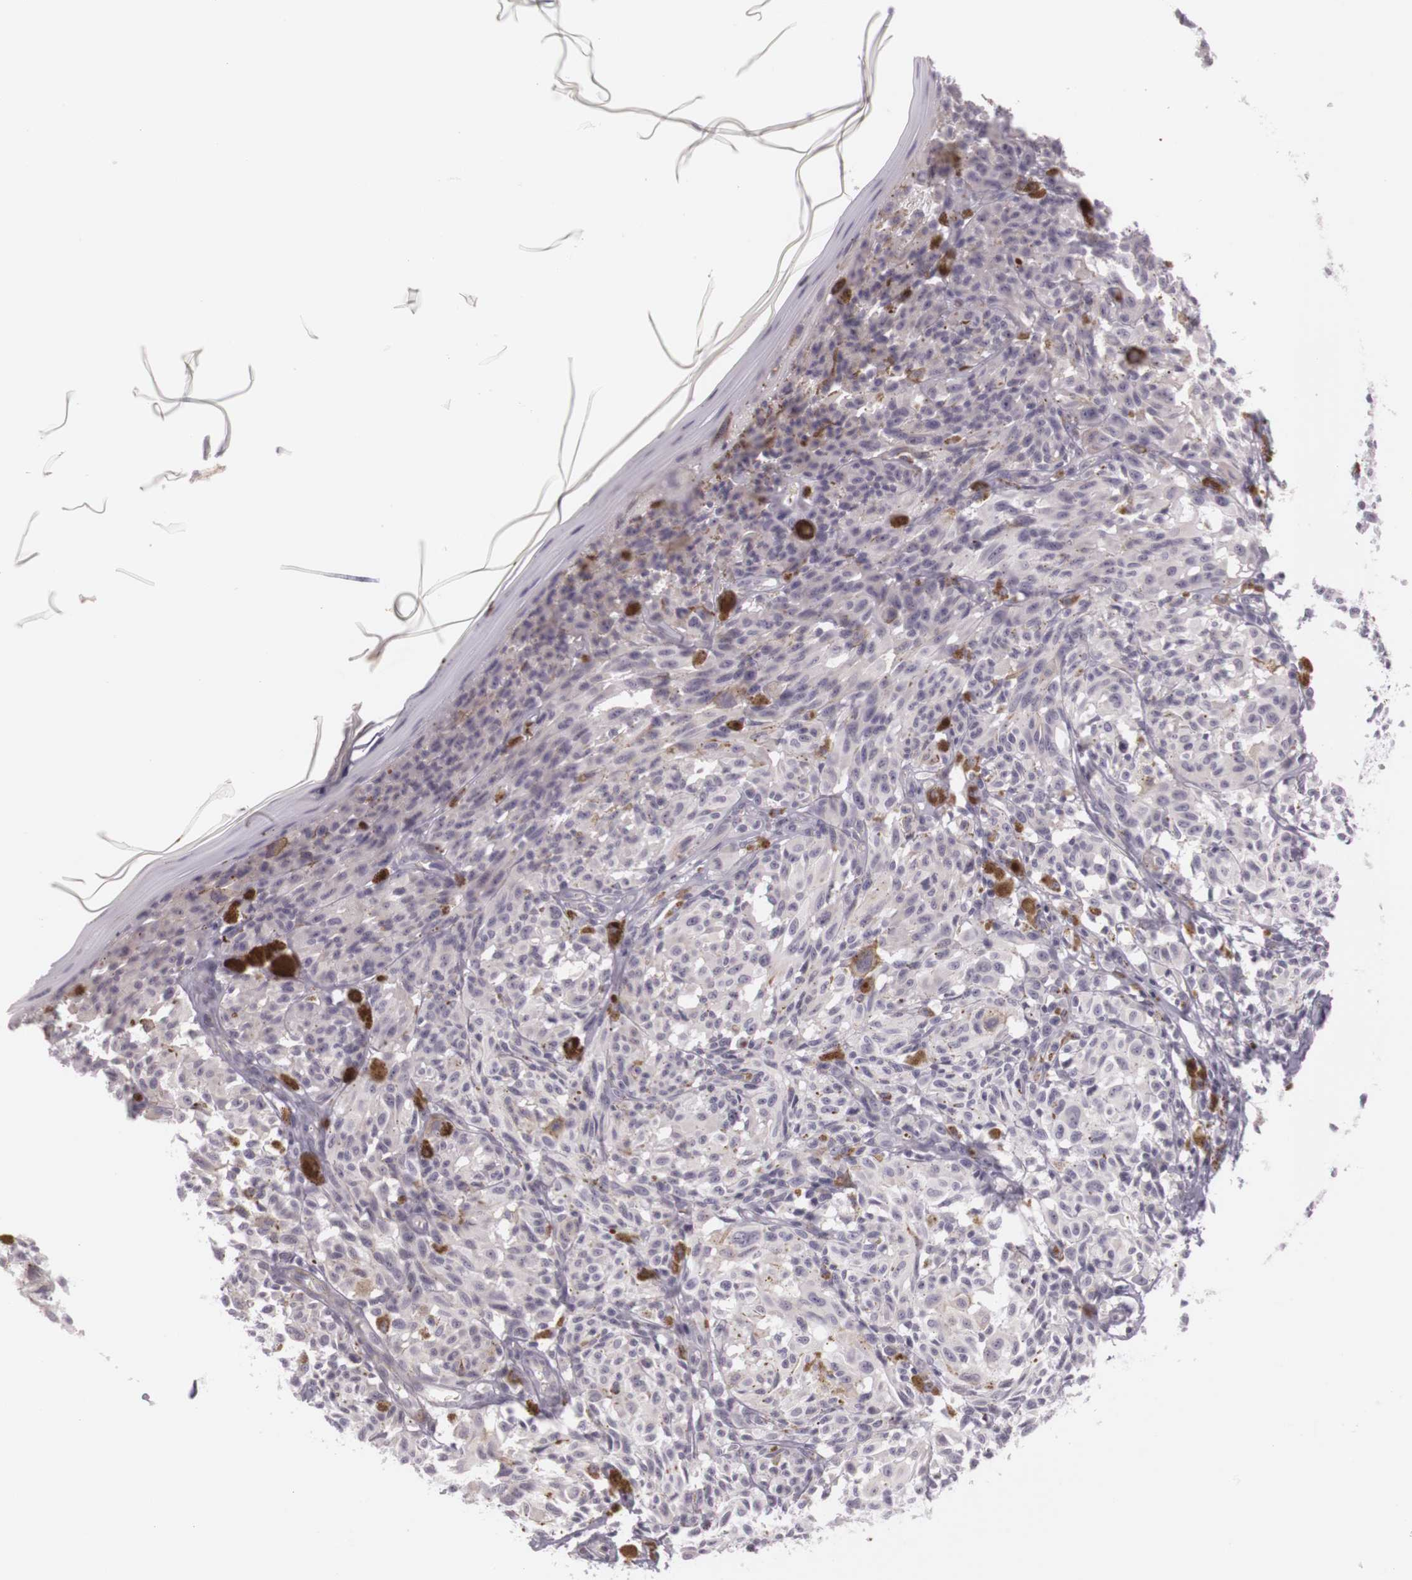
{"staining": {"intensity": "weak", "quantity": ">75%", "location": "cytoplasmic/membranous"}, "tissue": "melanoma", "cell_type": "Tumor cells", "image_type": "cancer", "snomed": [{"axis": "morphology", "description": "Malignant melanoma, NOS"}, {"axis": "topography", "description": "Skin"}], "caption": "Malignant melanoma stained for a protein (brown) exhibits weak cytoplasmic/membranous positive positivity in approximately >75% of tumor cells.", "gene": "CNTN2", "patient": {"sex": "female", "age": 72}}